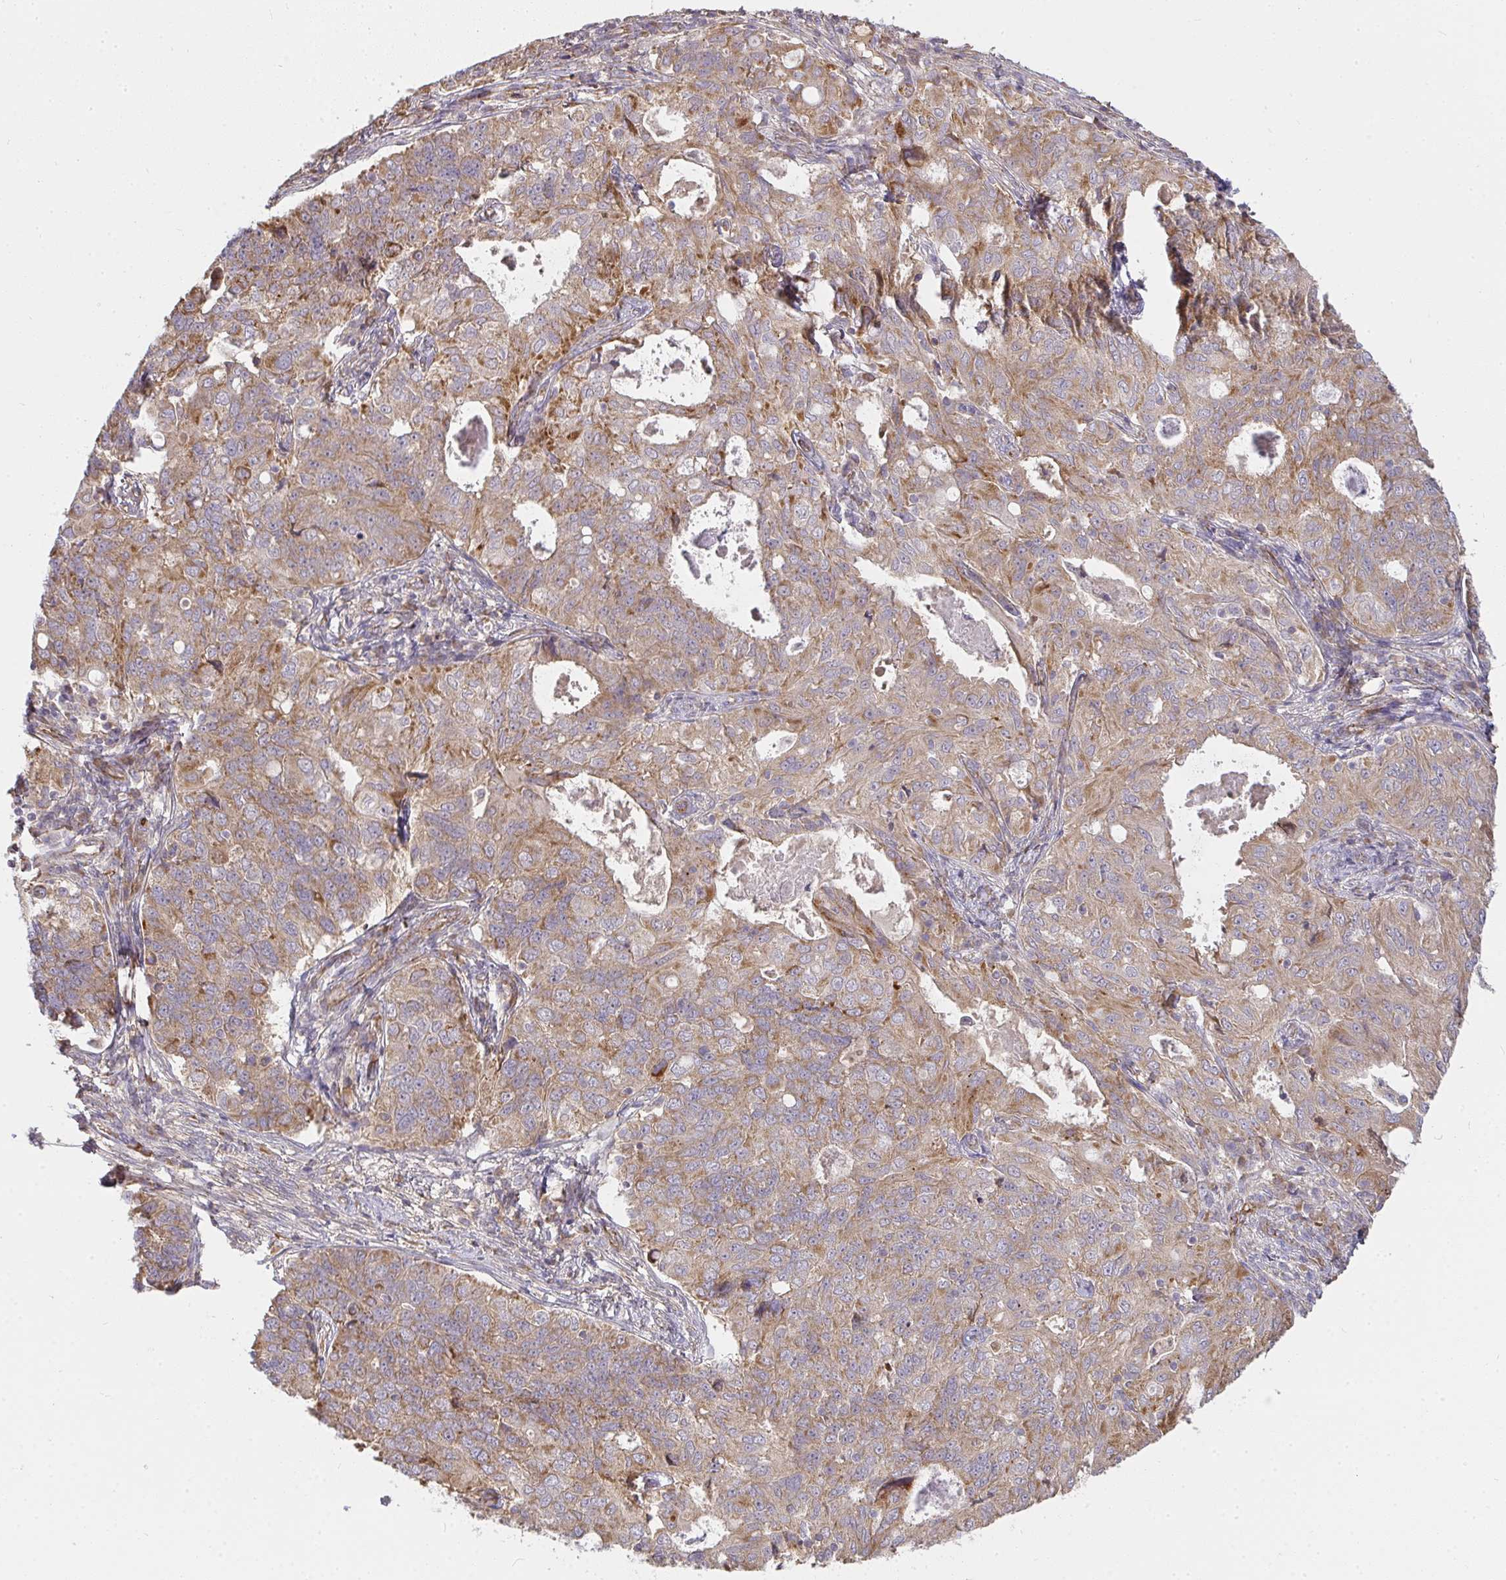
{"staining": {"intensity": "moderate", "quantity": ">75%", "location": "cytoplasmic/membranous"}, "tissue": "endometrial cancer", "cell_type": "Tumor cells", "image_type": "cancer", "snomed": [{"axis": "morphology", "description": "Adenocarcinoma, NOS"}, {"axis": "topography", "description": "Endometrium"}], "caption": "Endometrial cancer (adenocarcinoma) tissue reveals moderate cytoplasmic/membranous expression in approximately >75% of tumor cells", "gene": "B4GALT6", "patient": {"sex": "female", "age": 43}}